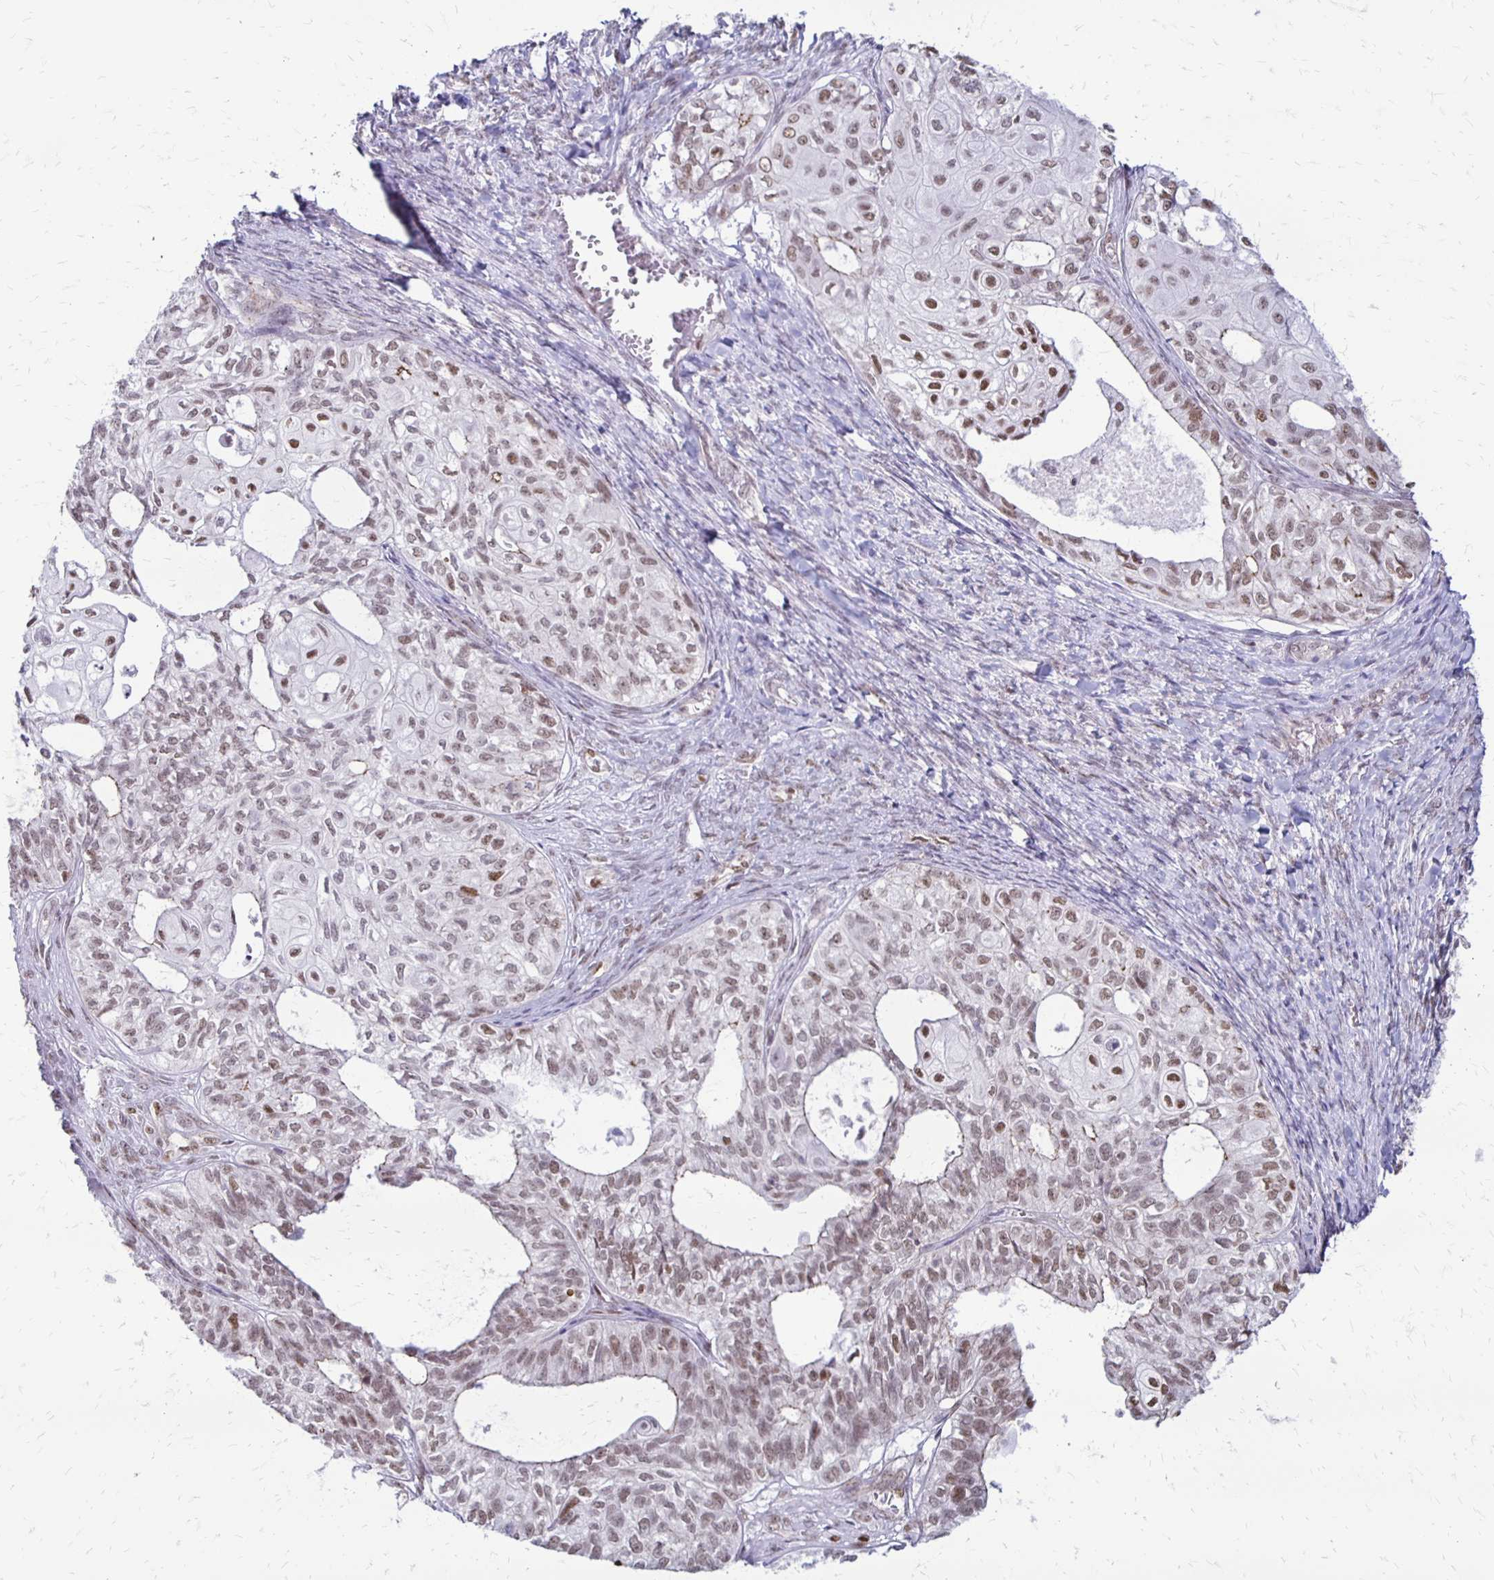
{"staining": {"intensity": "weak", "quantity": ">75%", "location": "nuclear"}, "tissue": "ovarian cancer", "cell_type": "Tumor cells", "image_type": "cancer", "snomed": [{"axis": "morphology", "description": "Carcinoma, endometroid"}, {"axis": "topography", "description": "Ovary"}], "caption": "This image reveals IHC staining of ovarian endometroid carcinoma, with low weak nuclear staining in approximately >75% of tumor cells.", "gene": "DDB2", "patient": {"sex": "female", "age": 64}}